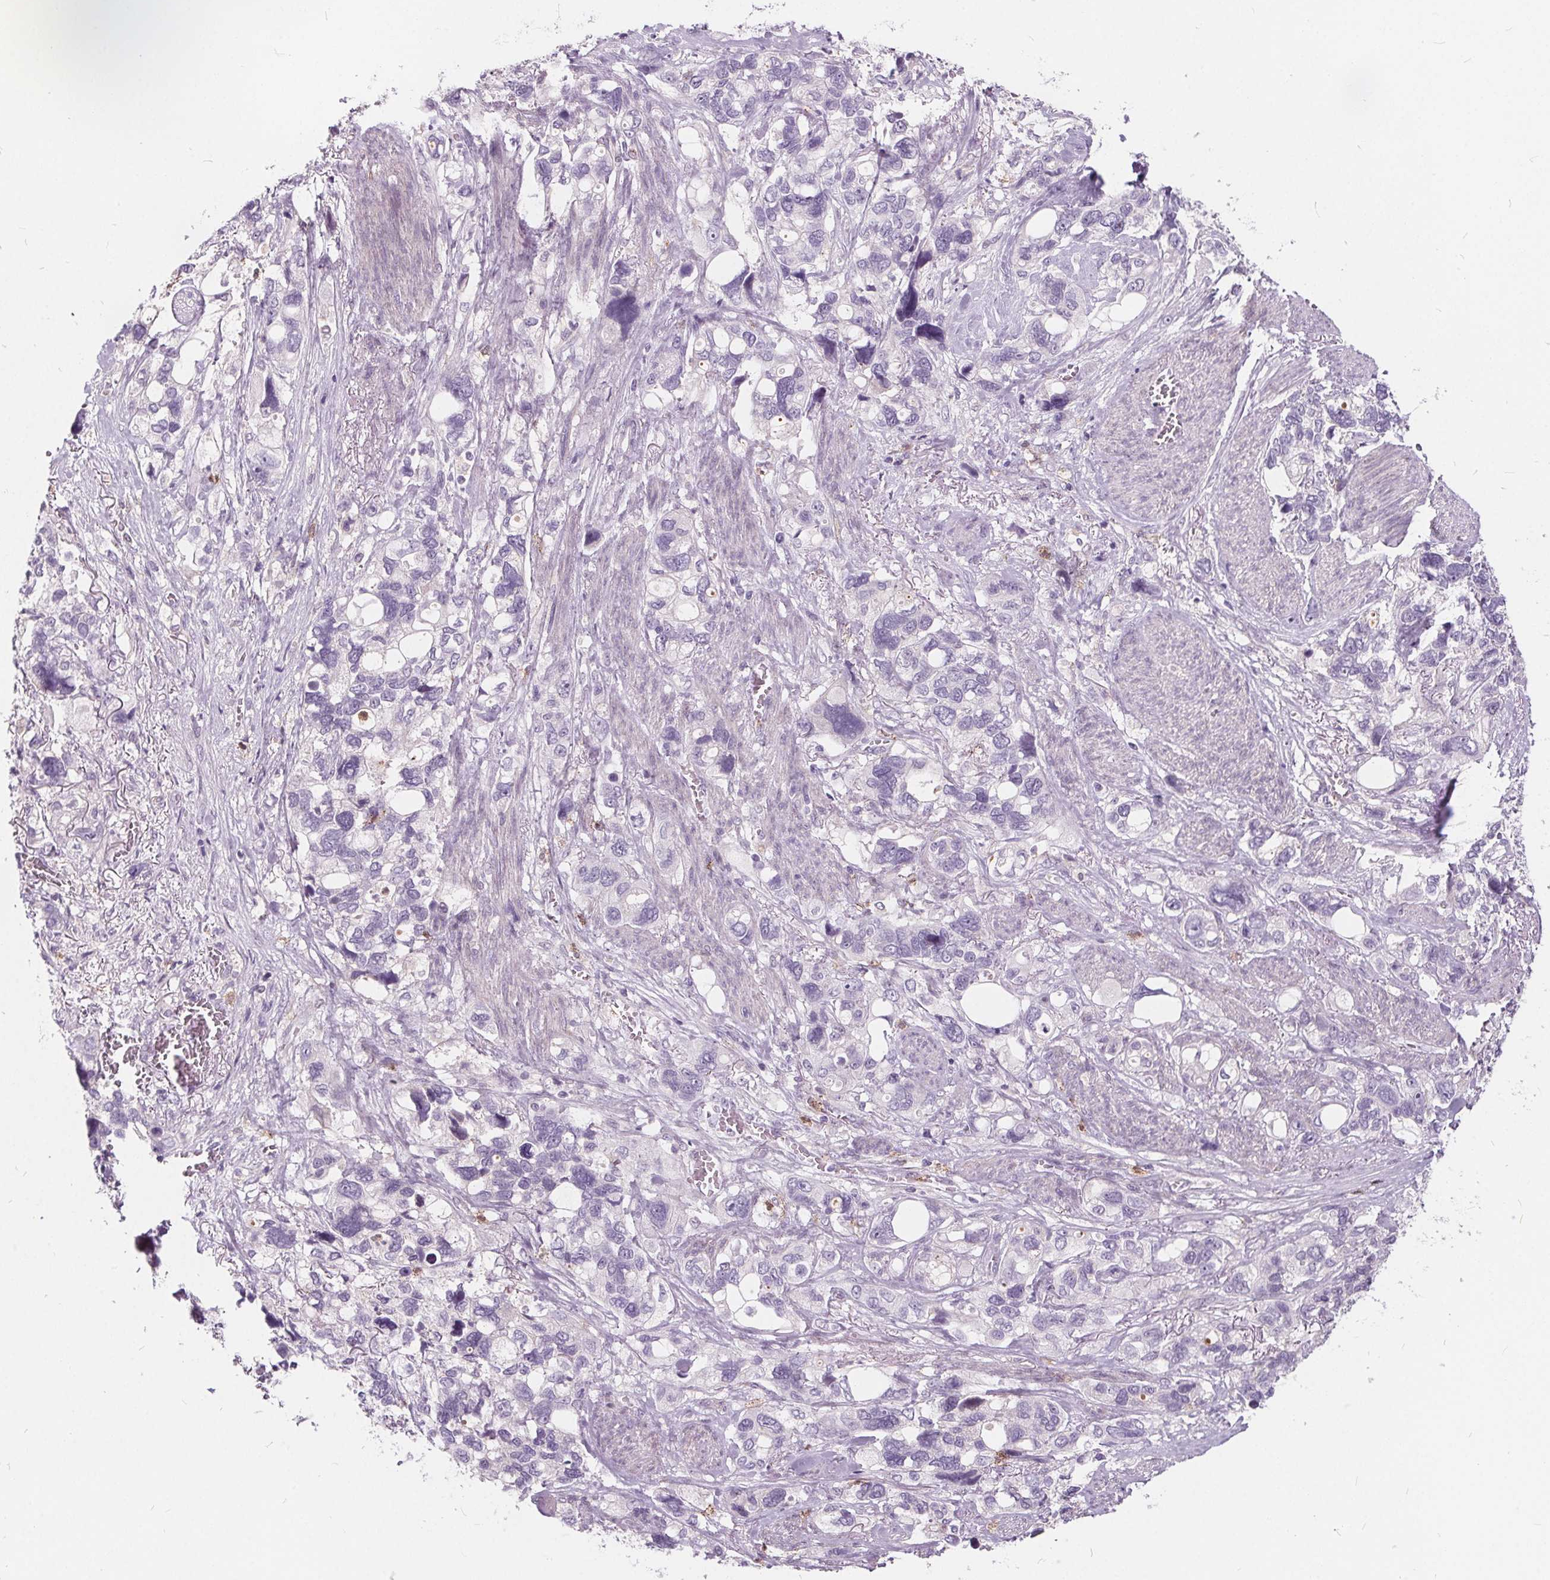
{"staining": {"intensity": "negative", "quantity": "none", "location": "none"}, "tissue": "stomach cancer", "cell_type": "Tumor cells", "image_type": "cancer", "snomed": [{"axis": "morphology", "description": "Adenocarcinoma, NOS"}, {"axis": "topography", "description": "Stomach, upper"}], "caption": "There is no significant staining in tumor cells of stomach adenocarcinoma. (IHC, brightfield microscopy, high magnification).", "gene": "HAAO", "patient": {"sex": "female", "age": 81}}